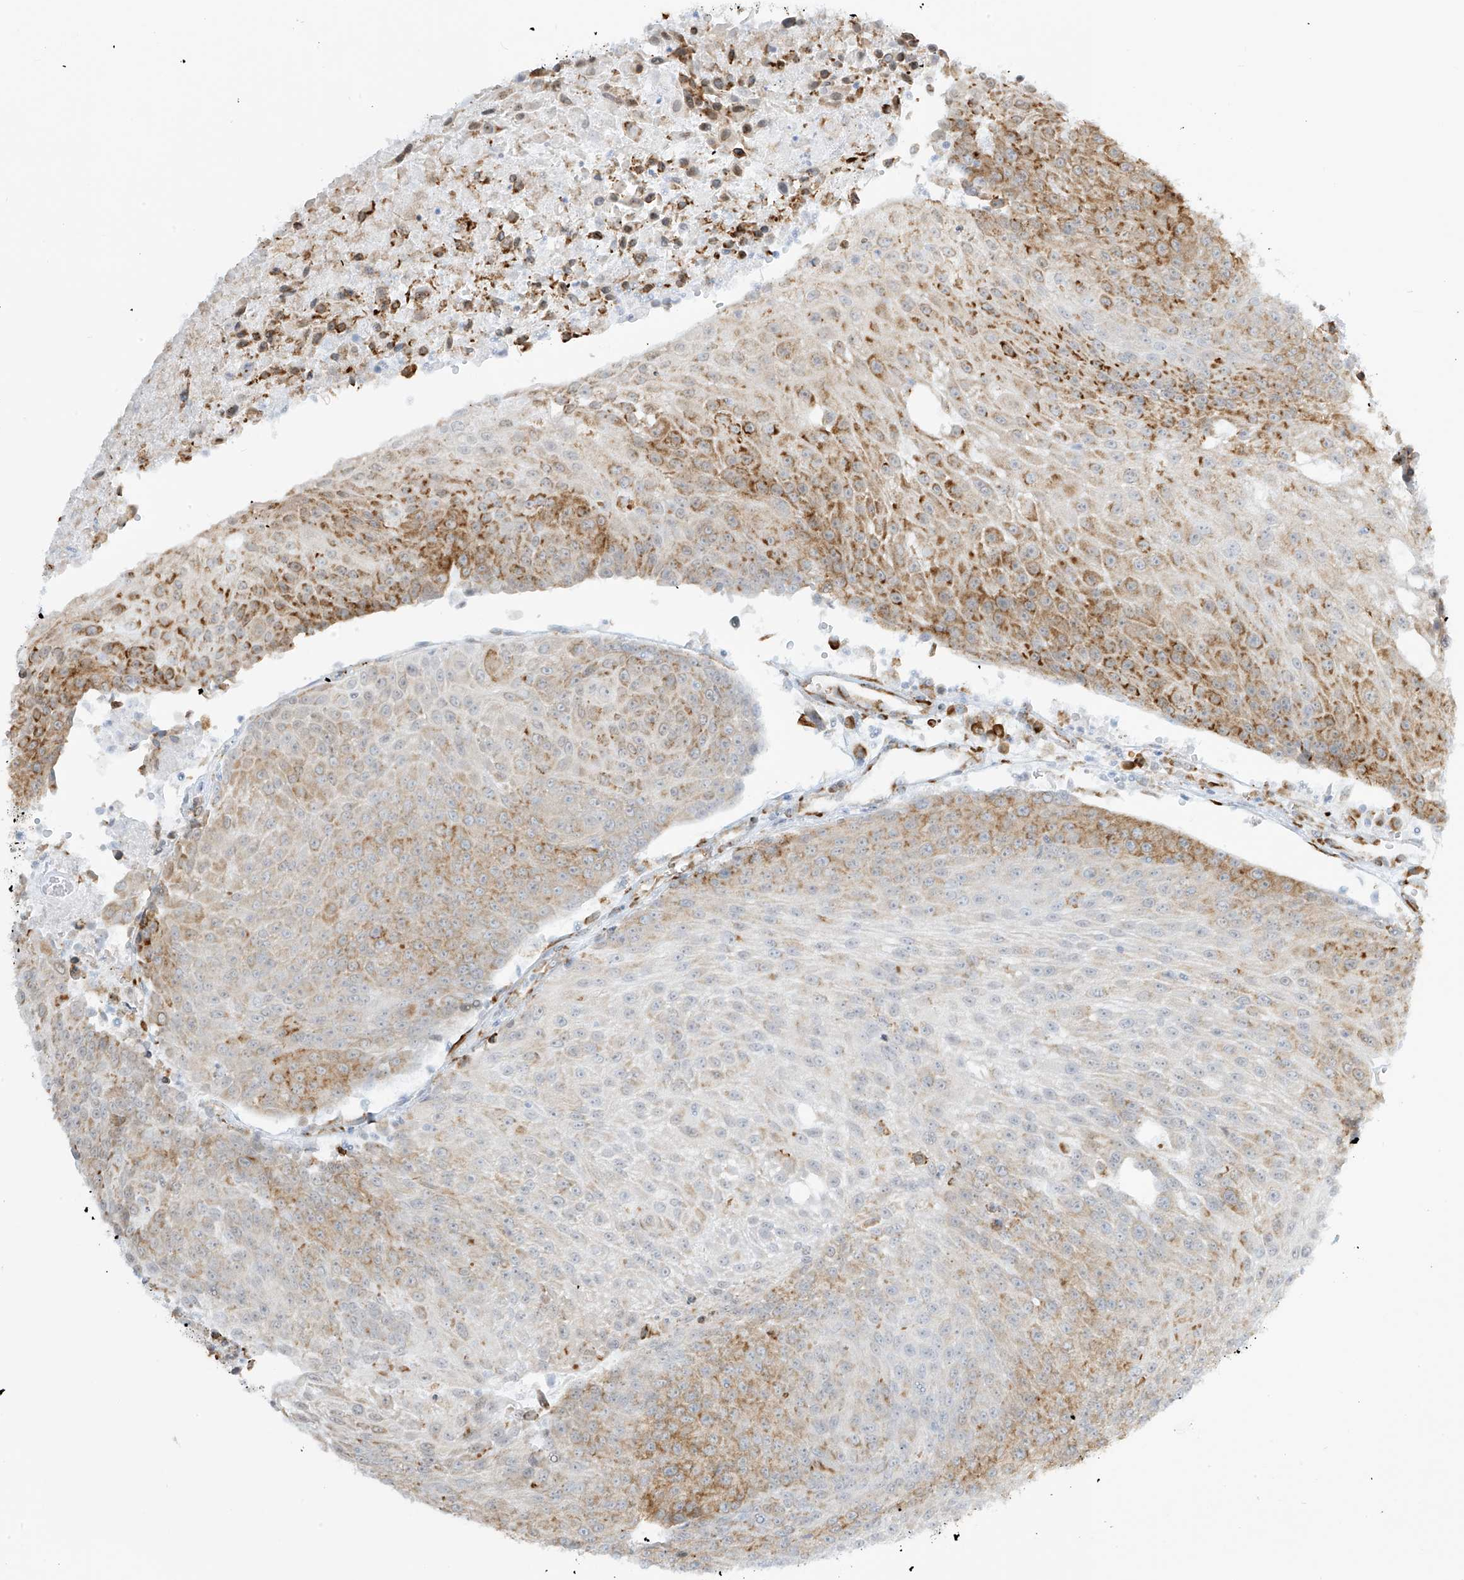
{"staining": {"intensity": "moderate", "quantity": "25%-75%", "location": "cytoplasmic/membranous"}, "tissue": "urothelial cancer", "cell_type": "Tumor cells", "image_type": "cancer", "snomed": [{"axis": "morphology", "description": "Urothelial carcinoma, High grade"}, {"axis": "topography", "description": "Urinary bladder"}], "caption": "Tumor cells show medium levels of moderate cytoplasmic/membranous staining in approximately 25%-75% of cells in human urothelial cancer.", "gene": "LRRC59", "patient": {"sex": "female", "age": 85}}